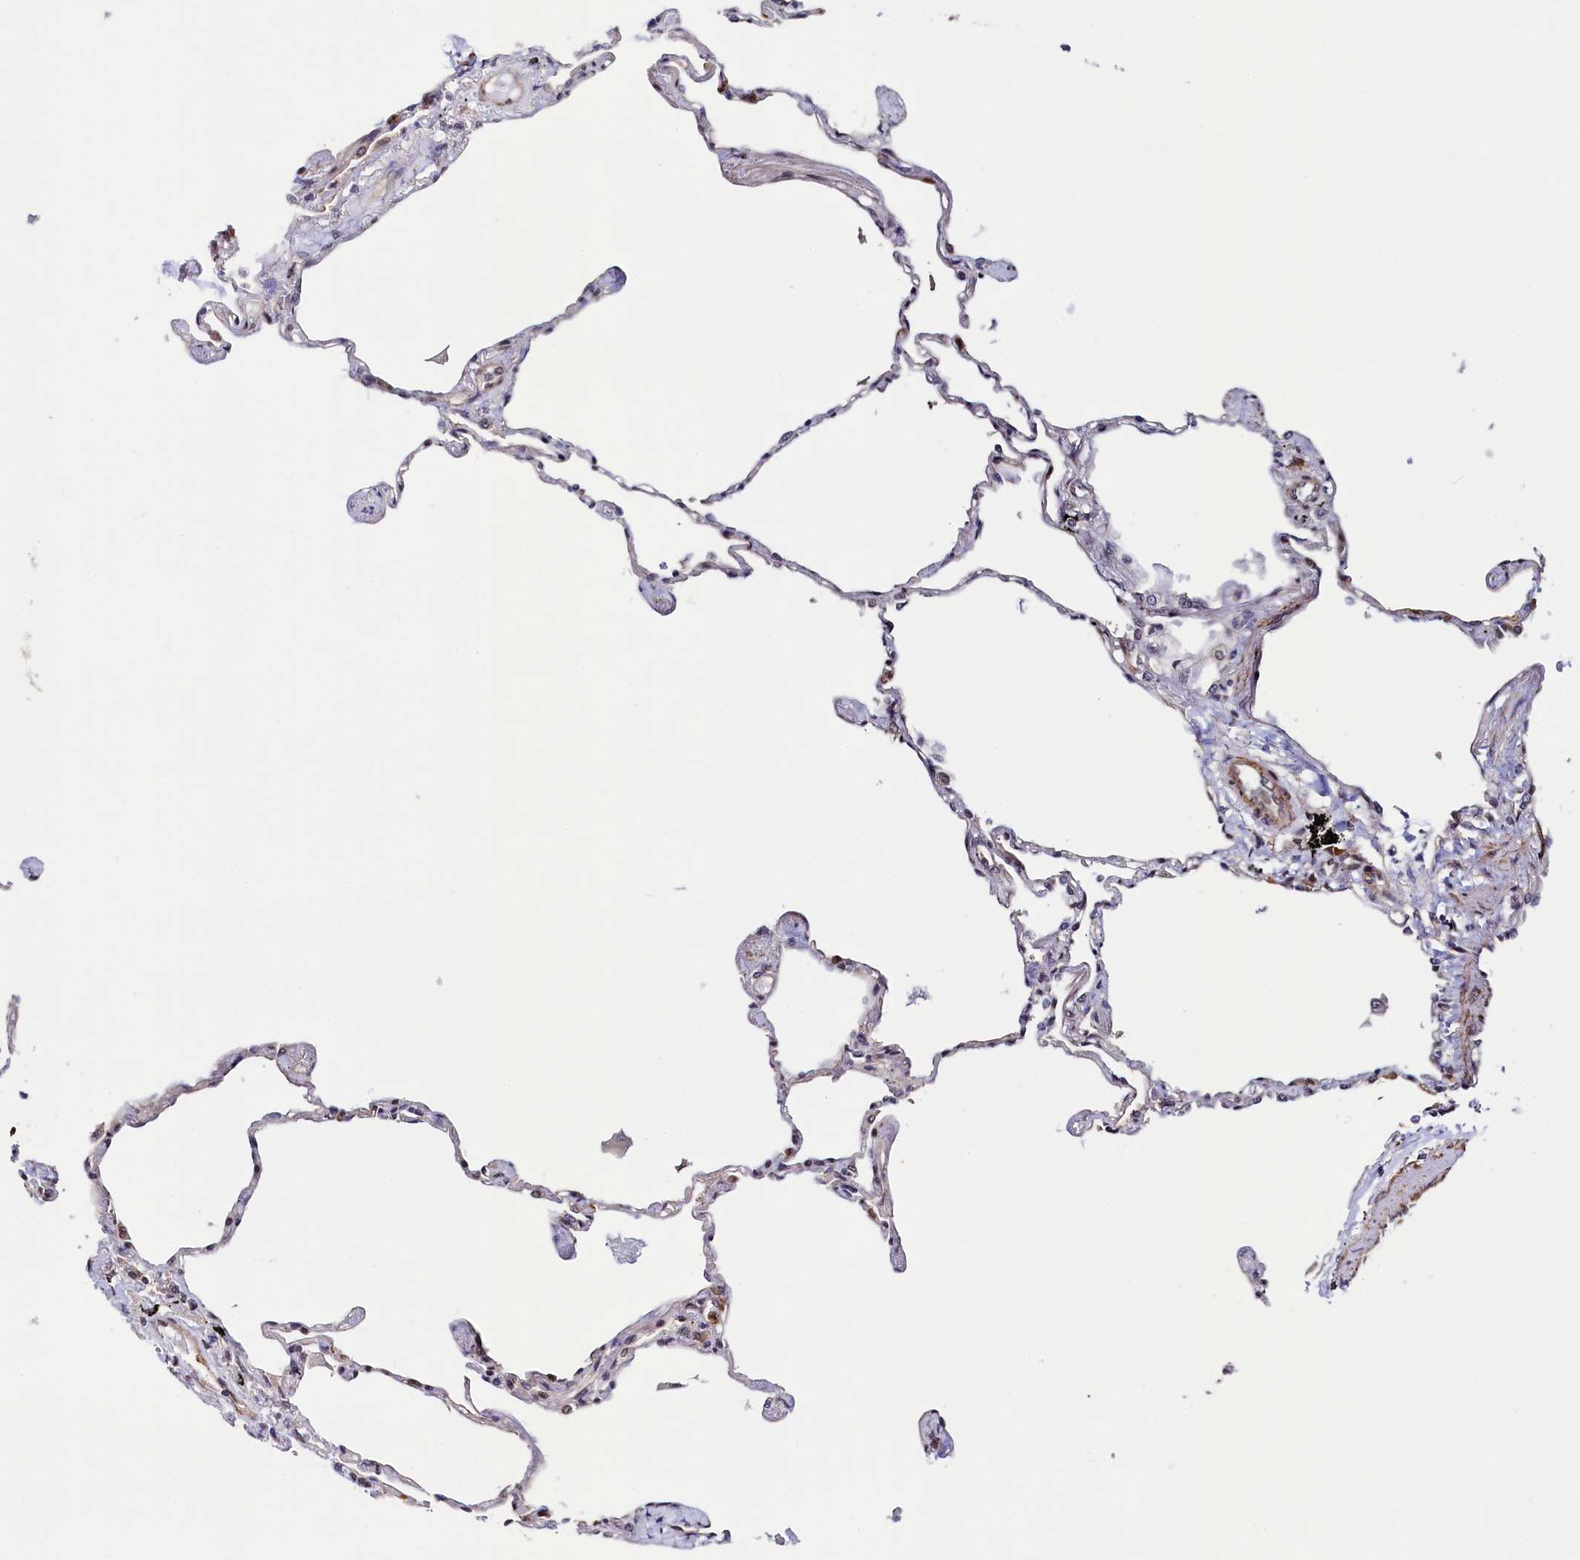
{"staining": {"intensity": "weak", "quantity": "25%-75%", "location": "cytoplasmic/membranous,nuclear"}, "tissue": "lung", "cell_type": "Alveolar cells", "image_type": "normal", "snomed": [{"axis": "morphology", "description": "Normal tissue, NOS"}, {"axis": "topography", "description": "Lung"}], "caption": "Alveolar cells reveal low levels of weak cytoplasmic/membranous,nuclear positivity in about 25%-75% of cells in normal lung.", "gene": "LEO1", "patient": {"sex": "female", "age": 67}}